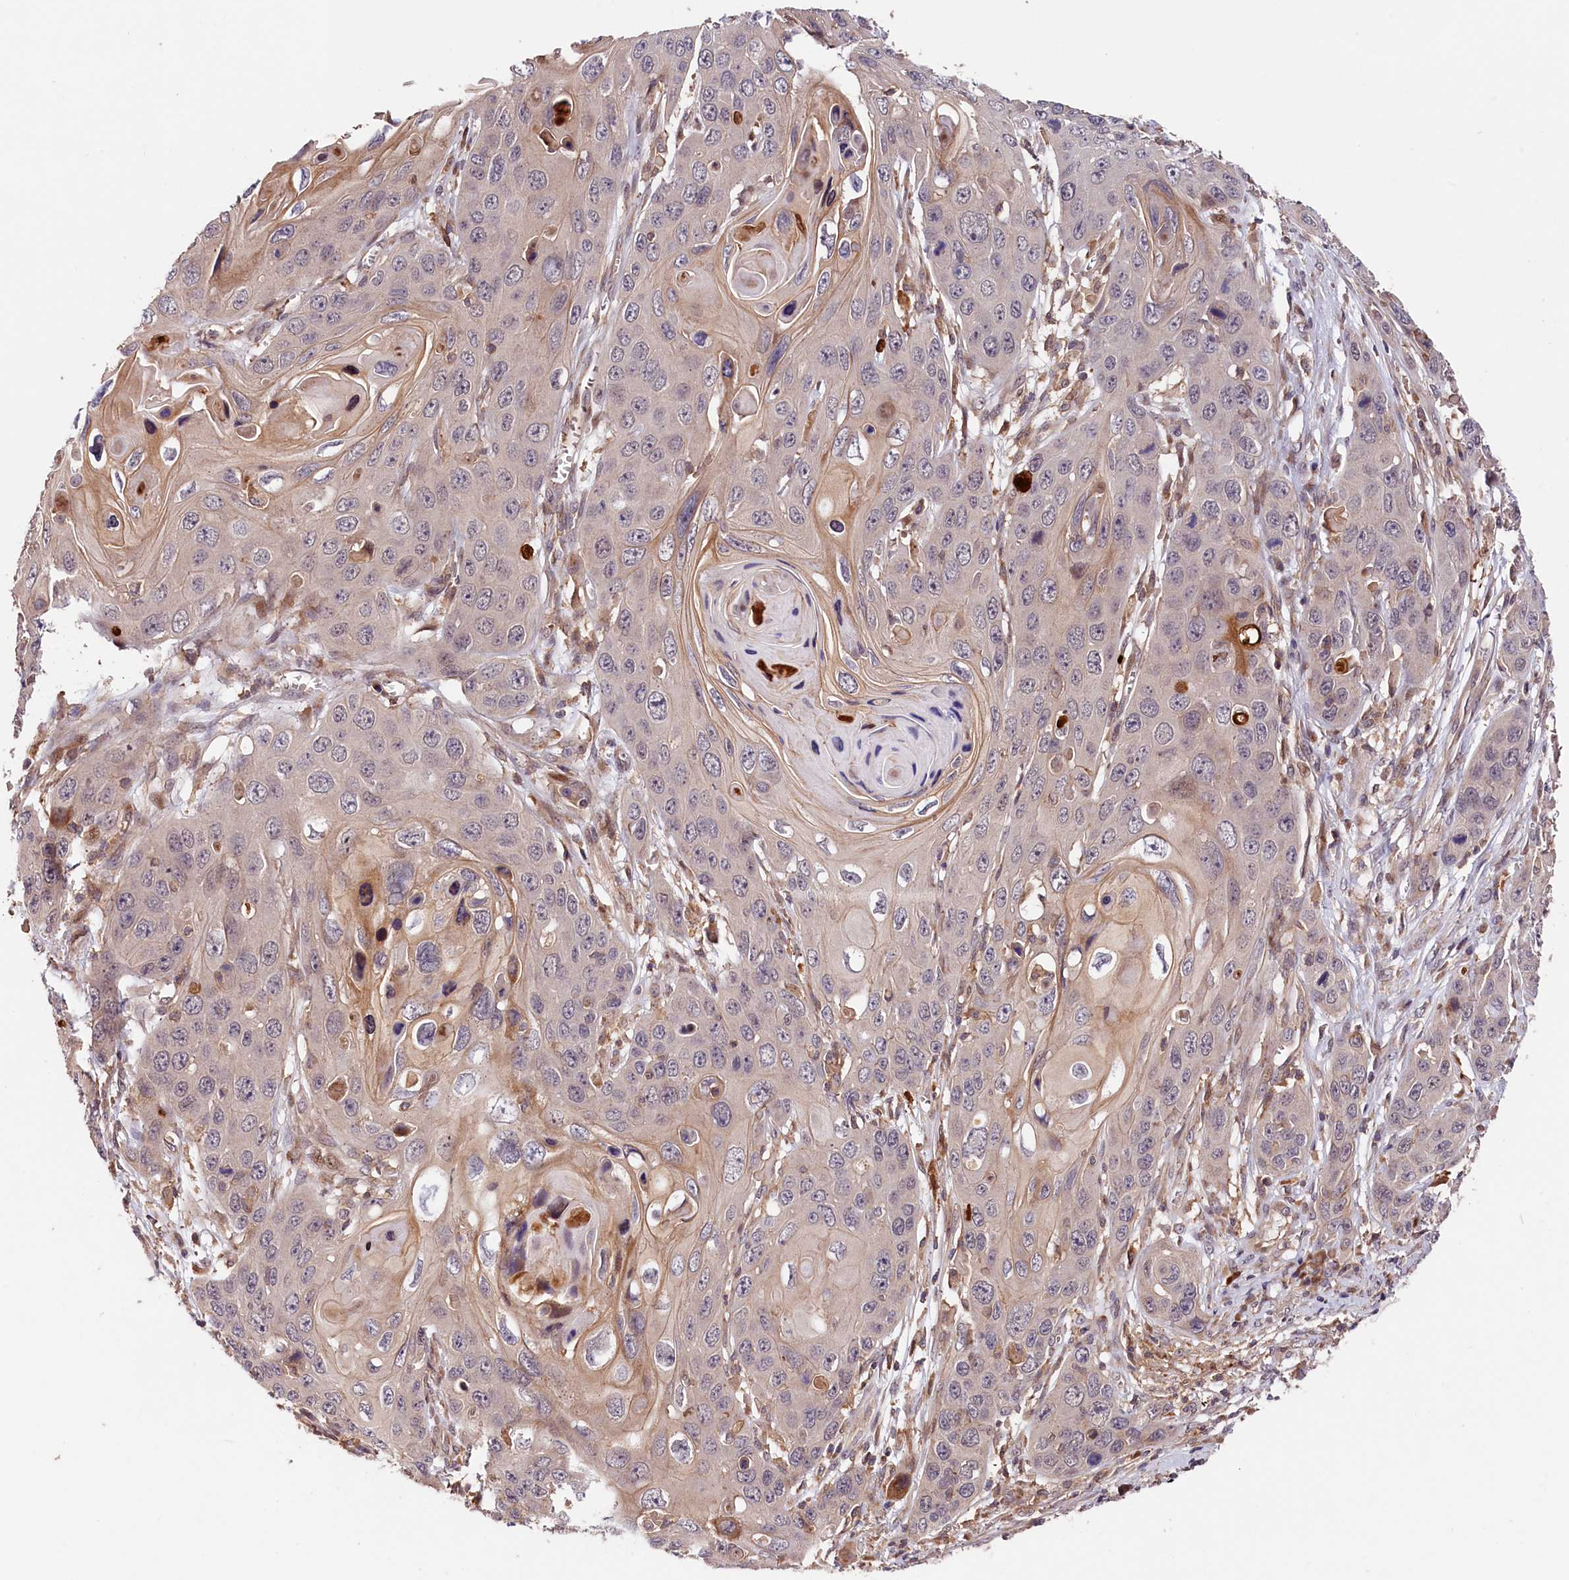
{"staining": {"intensity": "negative", "quantity": "none", "location": "none"}, "tissue": "skin cancer", "cell_type": "Tumor cells", "image_type": "cancer", "snomed": [{"axis": "morphology", "description": "Squamous cell carcinoma, NOS"}, {"axis": "topography", "description": "Skin"}], "caption": "High magnification brightfield microscopy of squamous cell carcinoma (skin) stained with DAB (3,3'-diaminobenzidine) (brown) and counterstained with hematoxylin (blue): tumor cells show no significant positivity. The staining is performed using DAB (3,3'-diaminobenzidine) brown chromogen with nuclei counter-stained in using hematoxylin.", "gene": "CACNA1H", "patient": {"sex": "male", "age": 55}}